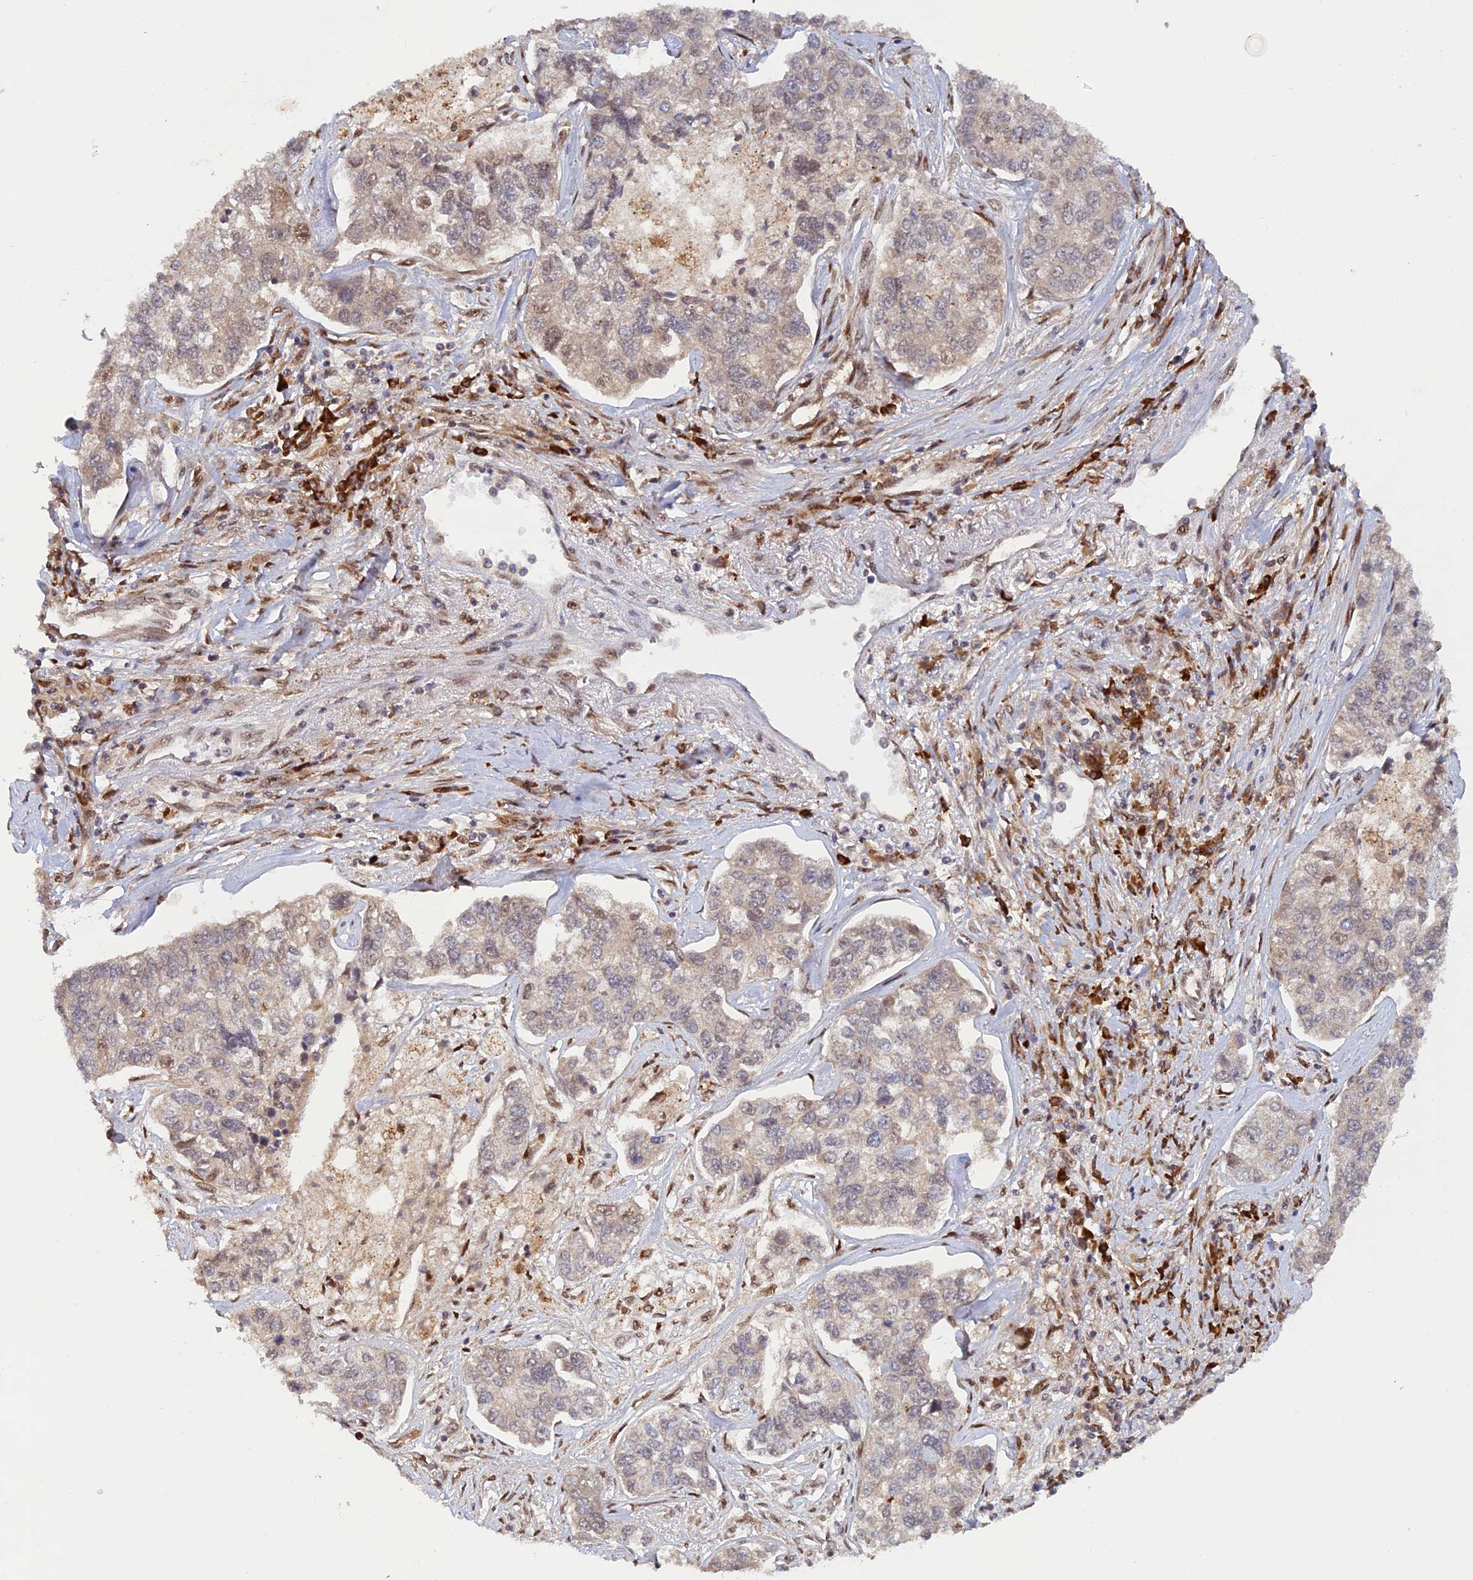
{"staining": {"intensity": "negative", "quantity": "none", "location": "none"}, "tissue": "lung cancer", "cell_type": "Tumor cells", "image_type": "cancer", "snomed": [{"axis": "morphology", "description": "Adenocarcinoma, NOS"}, {"axis": "topography", "description": "Lung"}], "caption": "IHC of human lung cancer (adenocarcinoma) reveals no expression in tumor cells.", "gene": "ZNF565", "patient": {"sex": "male", "age": 49}}